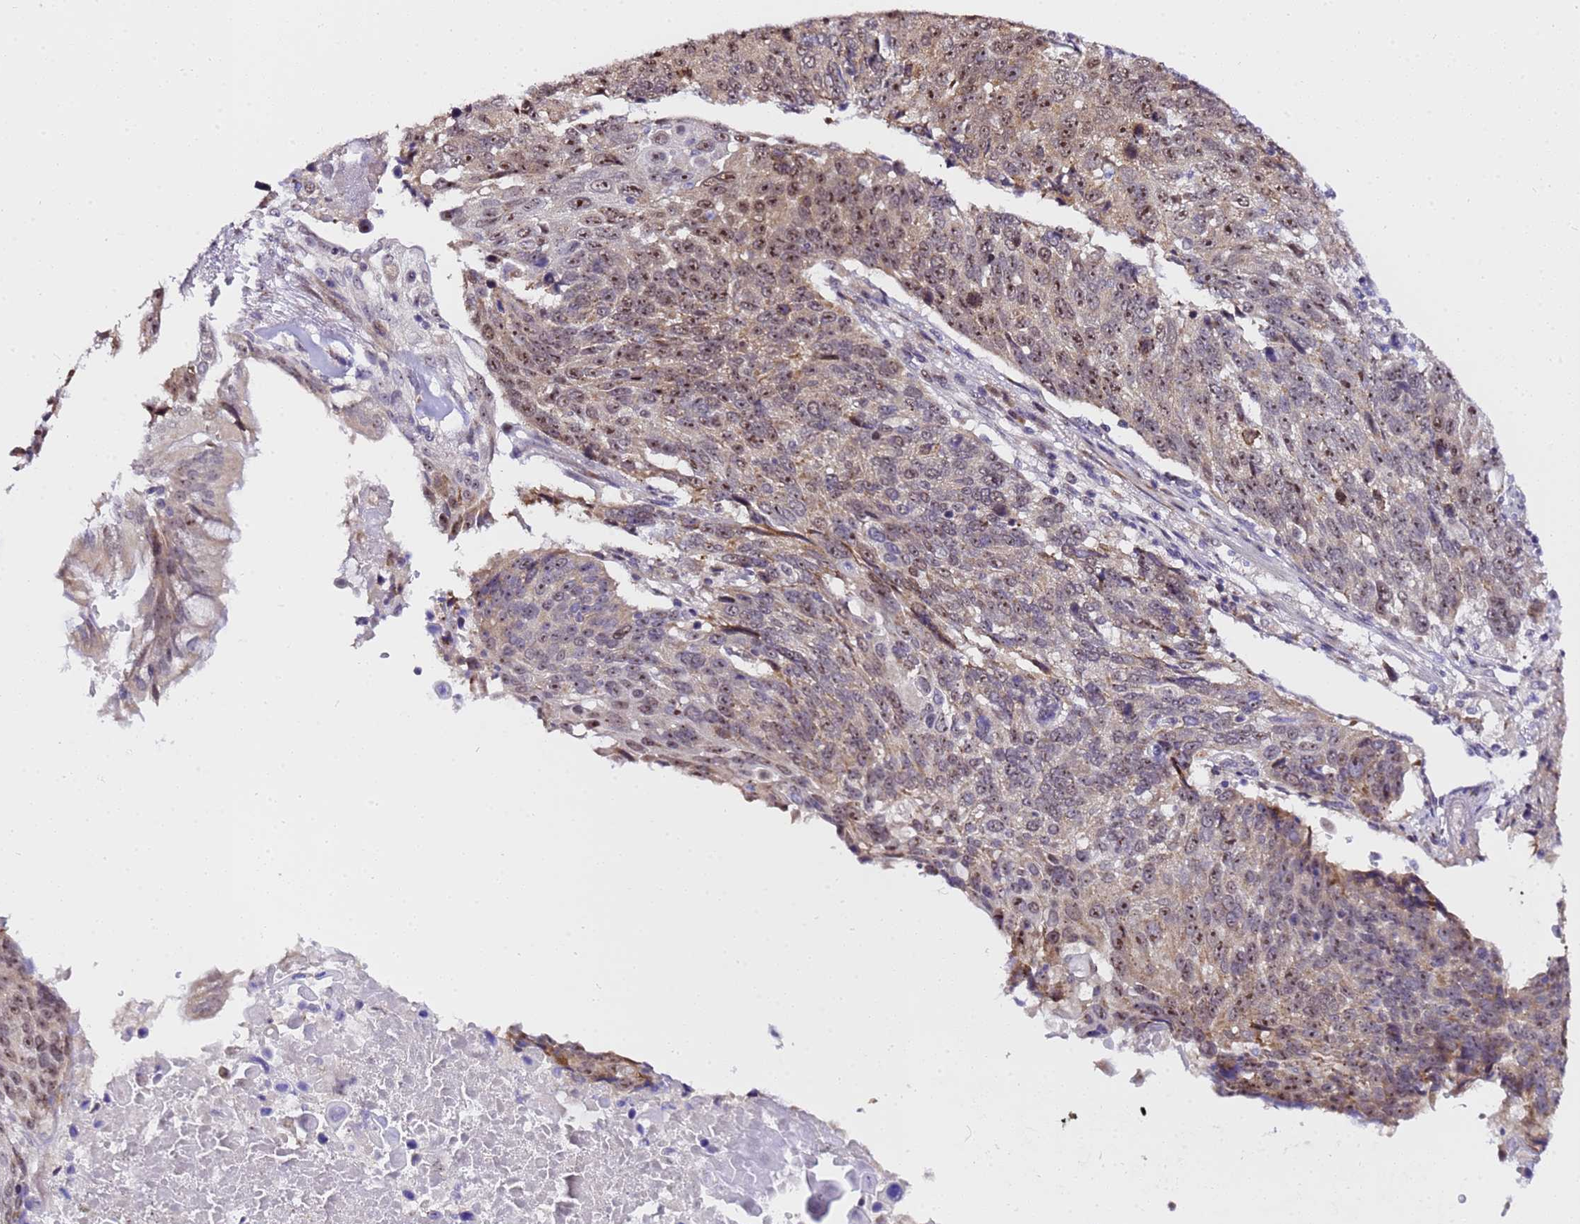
{"staining": {"intensity": "moderate", "quantity": "25%-75%", "location": "cytoplasmic/membranous,nuclear"}, "tissue": "lung cancer", "cell_type": "Tumor cells", "image_type": "cancer", "snomed": [{"axis": "morphology", "description": "Squamous cell carcinoma, NOS"}, {"axis": "topography", "description": "Lung"}], "caption": "About 25%-75% of tumor cells in human lung squamous cell carcinoma demonstrate moderate cytoplasmic/membranous and nuclear protein staining as visualized by brown immunohistochemical staining.", "gene": "SLX4IP", "patient": {"sex": "male", "age": 66}}